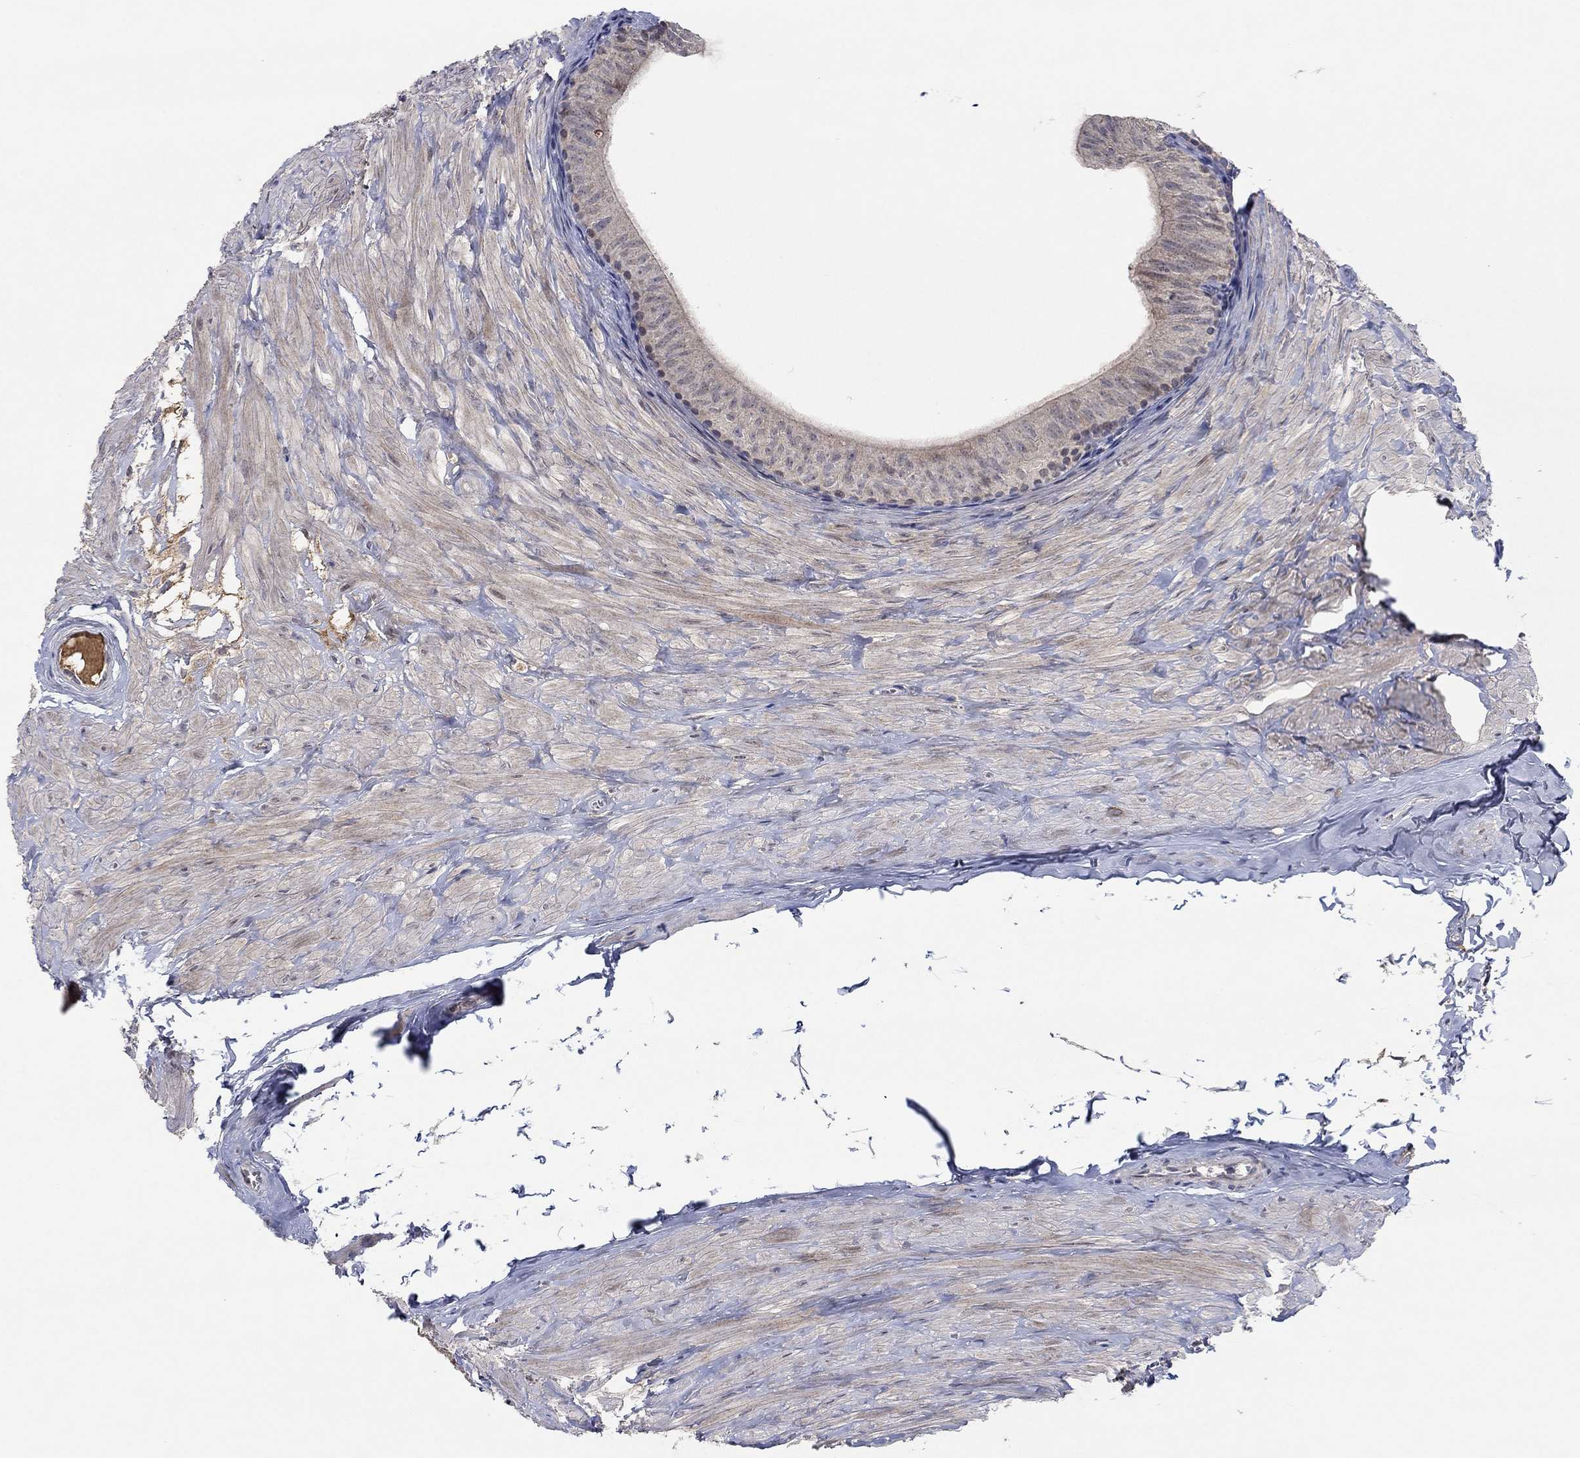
{"staining": {"intensity": "negative", "quantity": "none", "location": "none"}, "tissue": "epididymis", "cell_type": "Glandular cells", "image_type": "normal", "snomed": [{"axis": "morphology", "description": "Normal tissue, NOS"}, {"axis": "topography", "description": "Epididymis"}], "caption": "This is an immunohistochemistry (IHC) image of unremarkable epididymis. There is no positivity in glandular cells.", "gene": "IL4", "patient": {"sex": "male", "age": 32}}